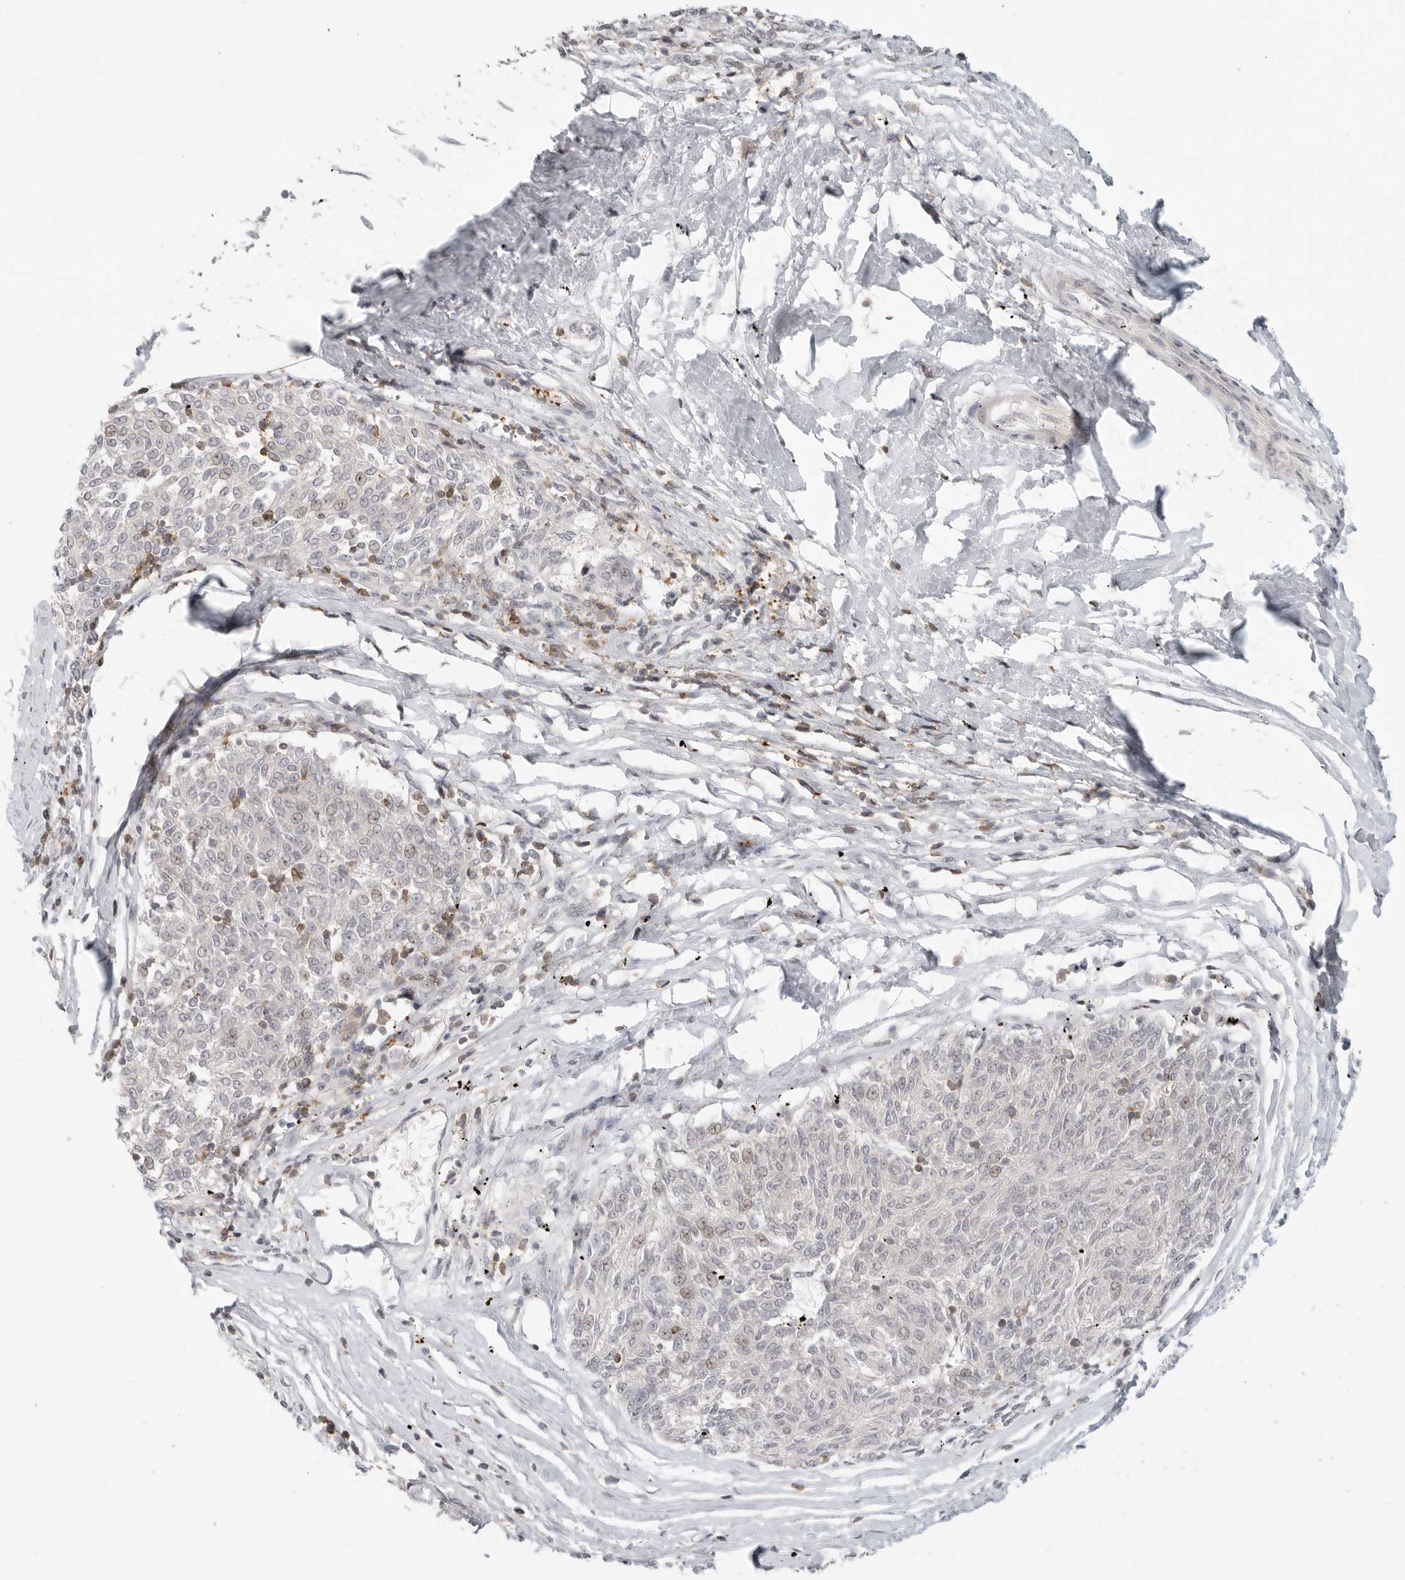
{"staining": {"intensity": "negative", "quantity": "none", "location": "none"}, "tissue": "melanoma", "cell_type": "Tumor cells", "image_type": "cancer", "snomed": [{"axis": "morphology", "description": "Malignant melanoma, NOS"}, {"axis": "topography", "description": "Skin"}], "caption": "Tumor cells are negative for brown protein staining in melanoma.", "gene": "SH3KBP1", "patient": {"sex": "female", "age": 72}}